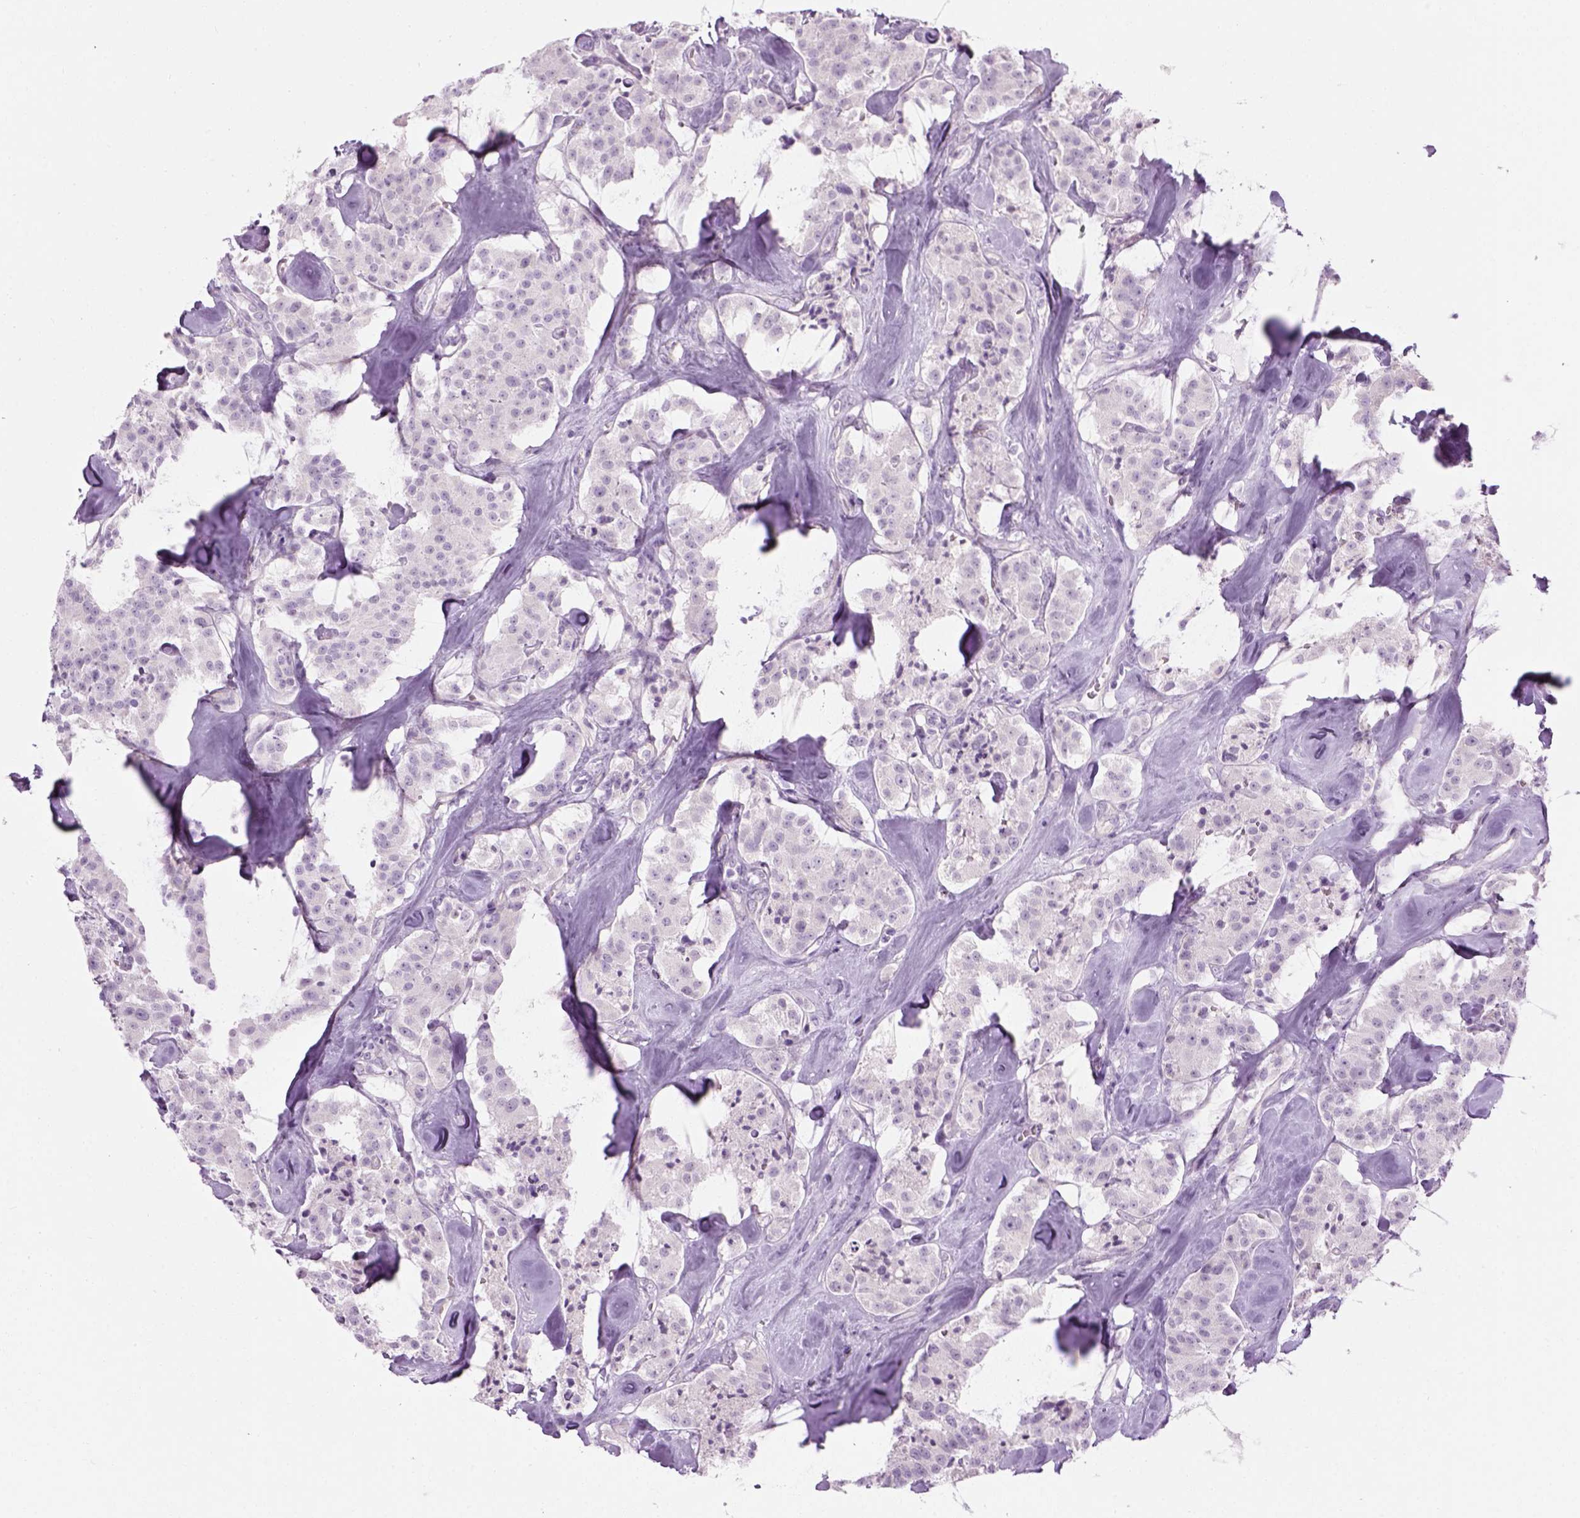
{"staining": {"intensity": "negative", "quantity": "none", "location": "none"}, "tissue": "carcinoid", "cell_type": "Tumor cells", "image_type": "cancer", "snomed": [{"axis": "morphology", "description": "Carcinoid, malignant, NOS"}, {"axis": "topography", "description": "Pancreas"}], "caption": "This is a histopathology image of immunohistochemistry staining of carcinoid, which shows no expression in tumor cells.", "gene": "CIBAR2", "patient": {"sex": "male", "age": 41}}